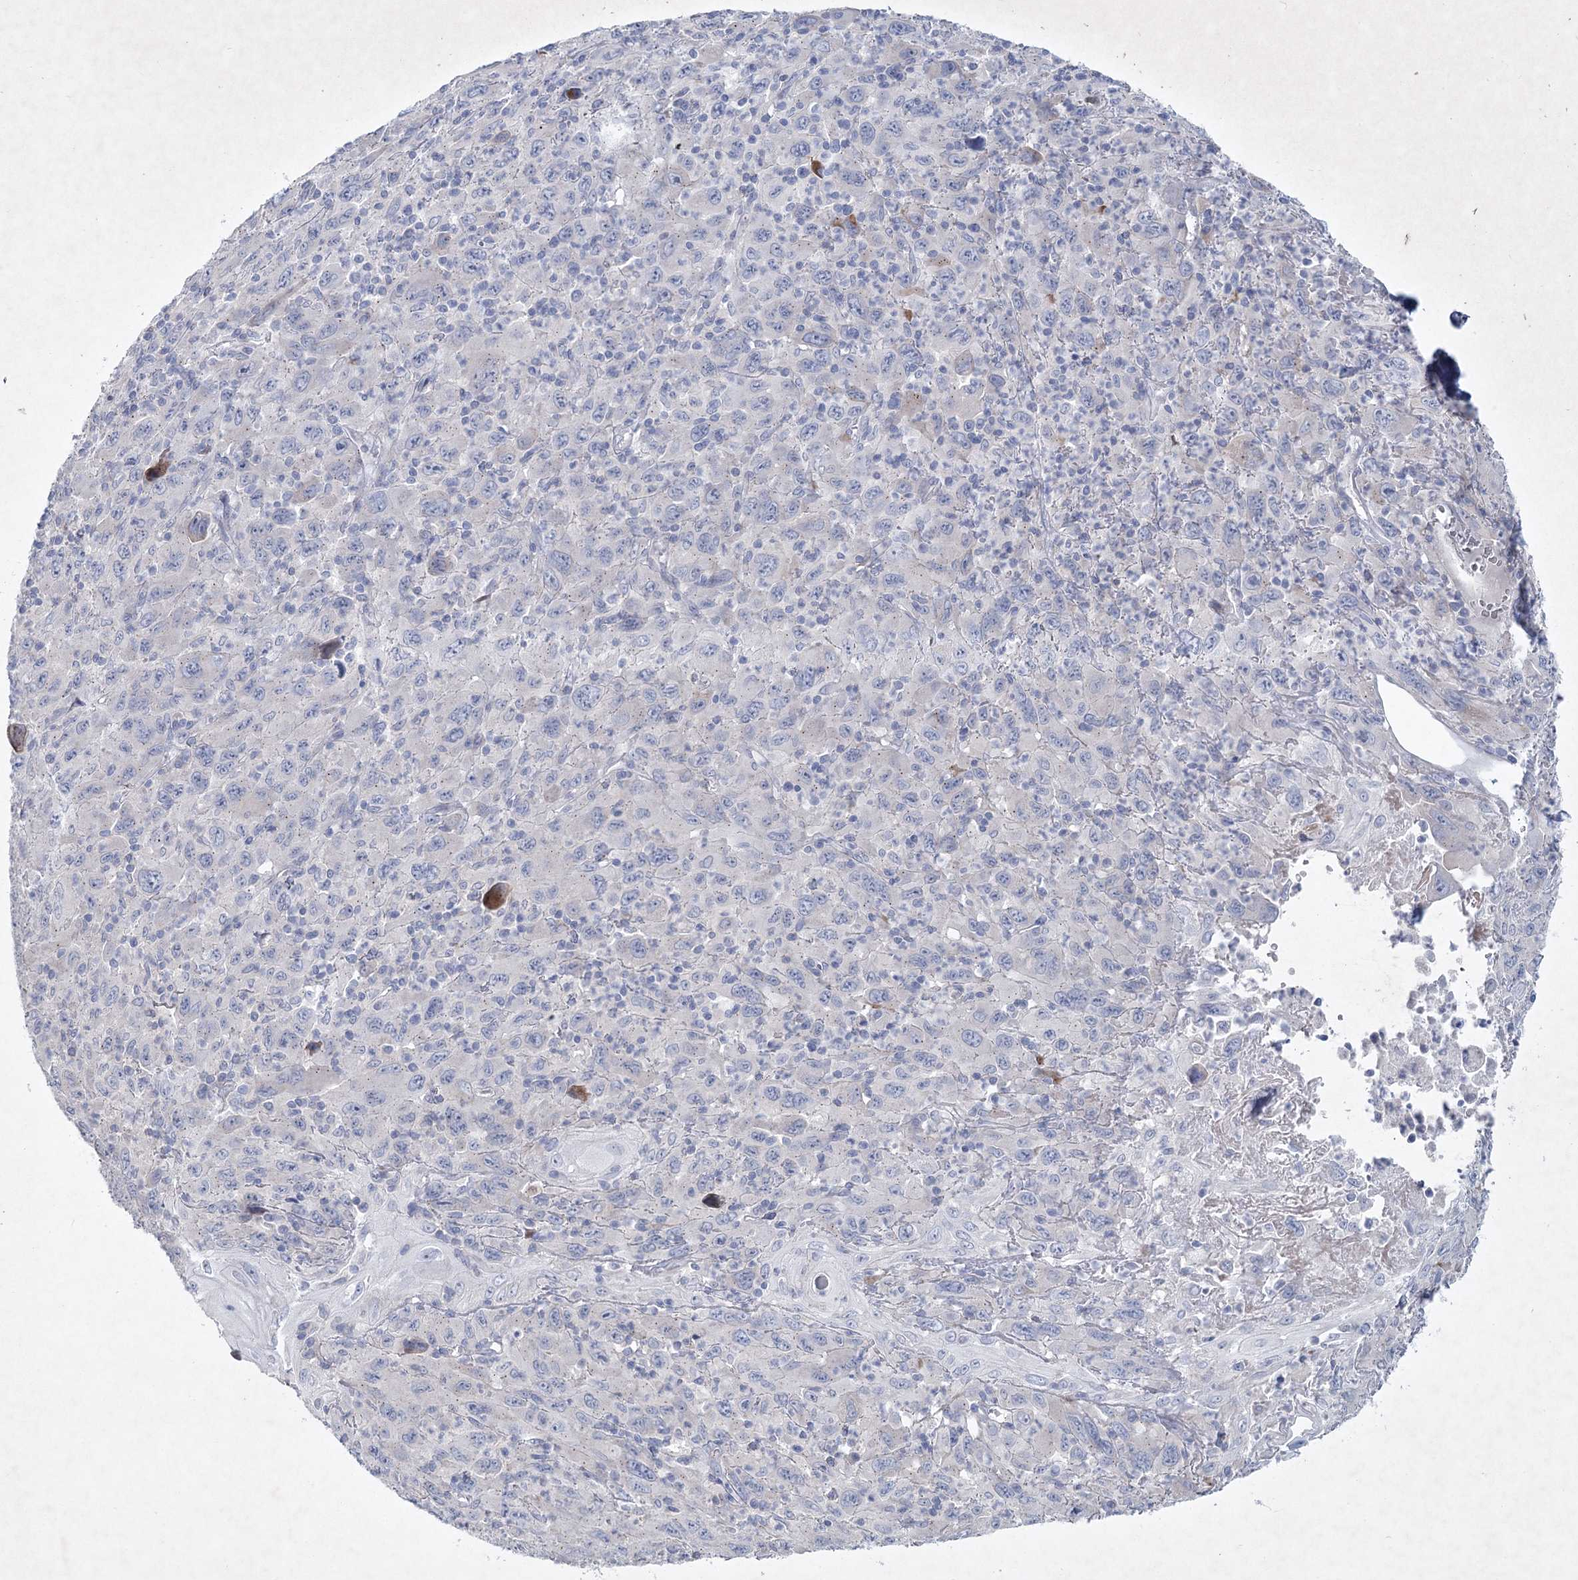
{"staining": {"intensity": "negative", "quantity": "none", "location": "none"}, "tissue": "melanoma", "cell_type": "Tumor cells", "image_type": "cancer", "snomed": [{"axis": "morphology", "description": "Malignant melanoma, Metastatic site"}, {"axis": "topography", "description": "Skin"}], "caption": "An immunohistochemistry (IHC) micrograph of melanoma is shown. There is no staining in tumor cells of melanoma. (DAB IHC visualized using brightfield microscopy, high magnification).", "gene": "MAP3K13", "patient": {"sex": "female", "age": 56}}